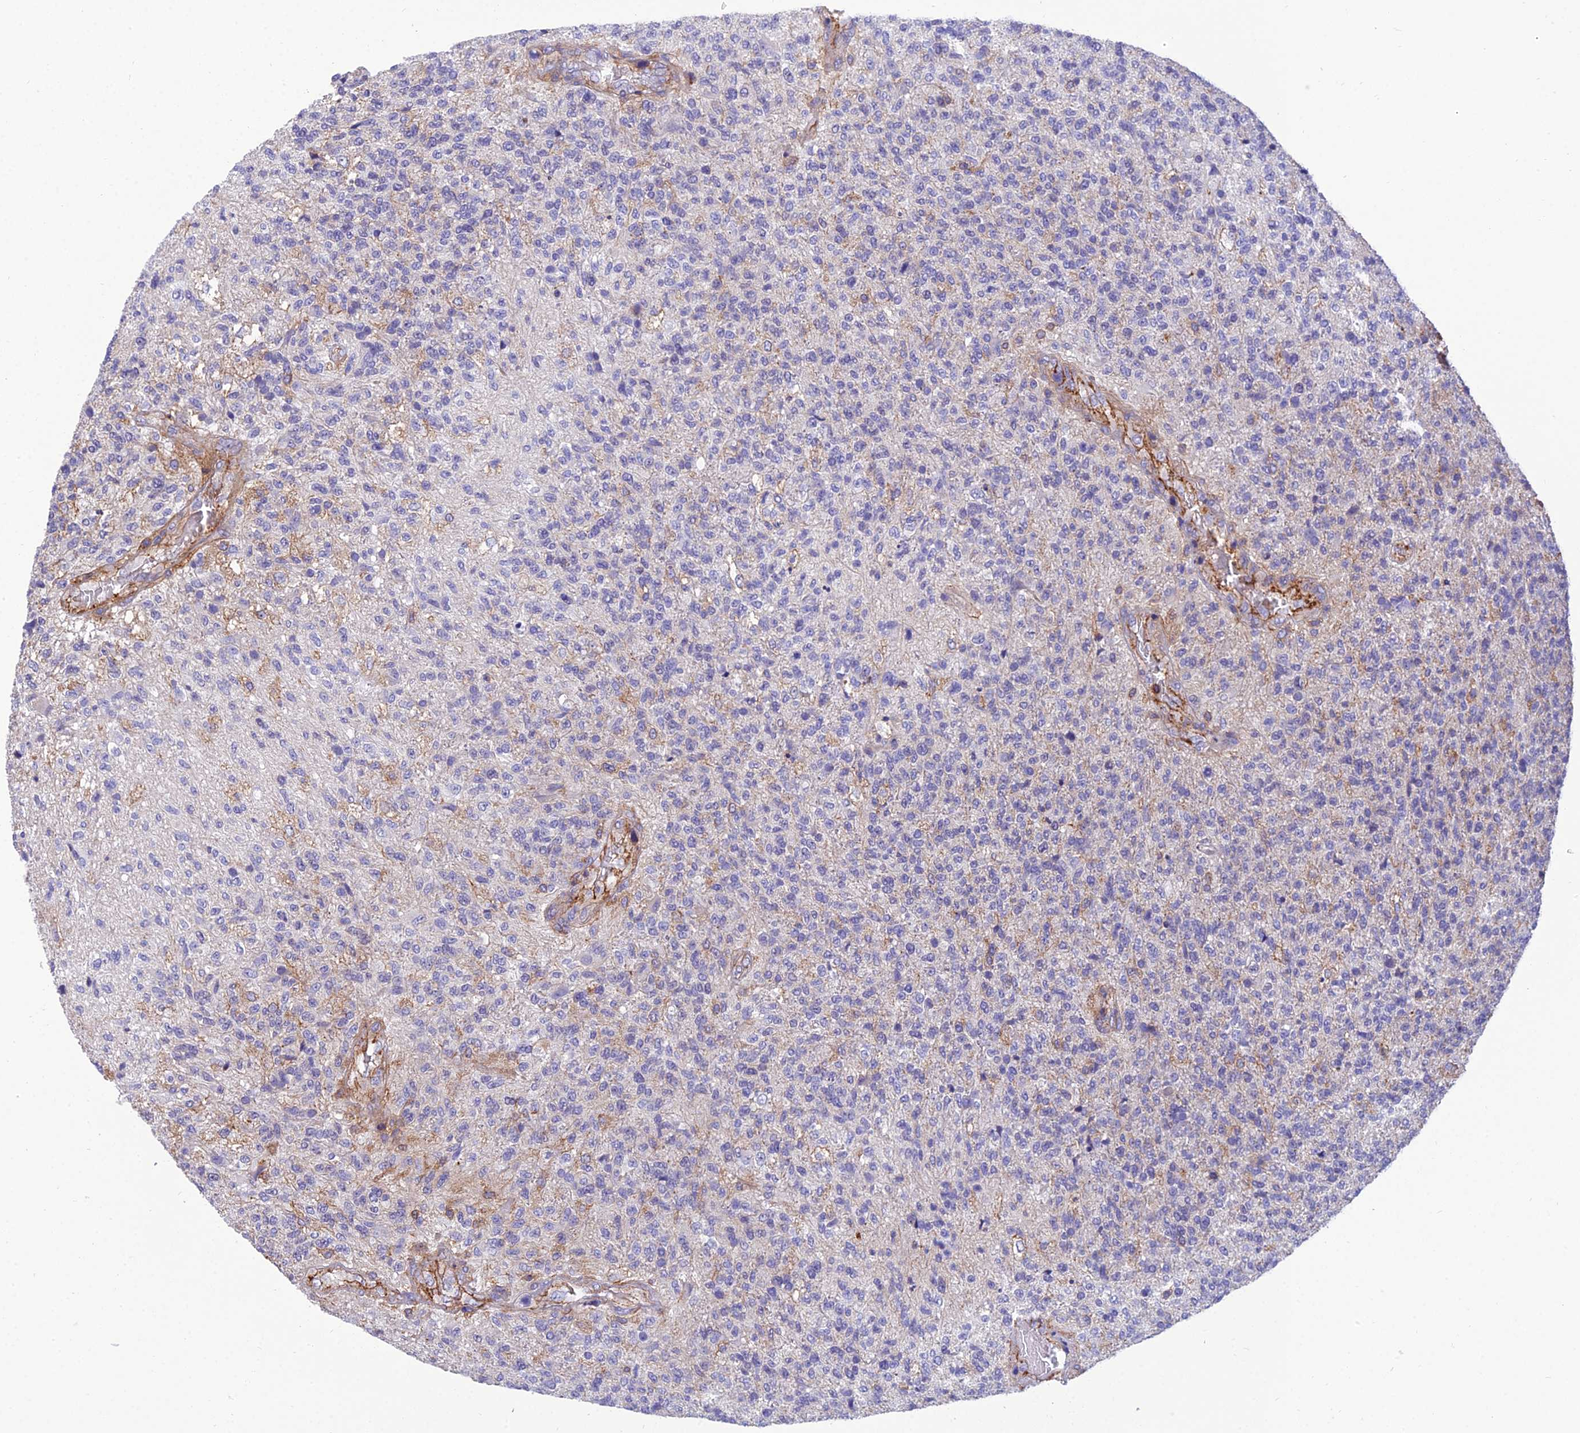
{"staining": {"intensity": "negative", "quantity": "none", "location": "none"}, "tissue": "glioma", "cell_type": "Tumor cells", "image_type": "cancer", "snomed": [{"axis": "morphology", "description": "Glioma, malignant, High grade"}, {"axis": "topography", "description": "Brain"}], "caption": "This image is of high-grade glioma (malignant) stained with immunohistochemistry (IHC) to label a protein in brown with the nuclei are counter-stained blue. There is no positivity in tumor cells.", "gene": "PPP1R18", "patient": {"sex": "male", "age": 56}}